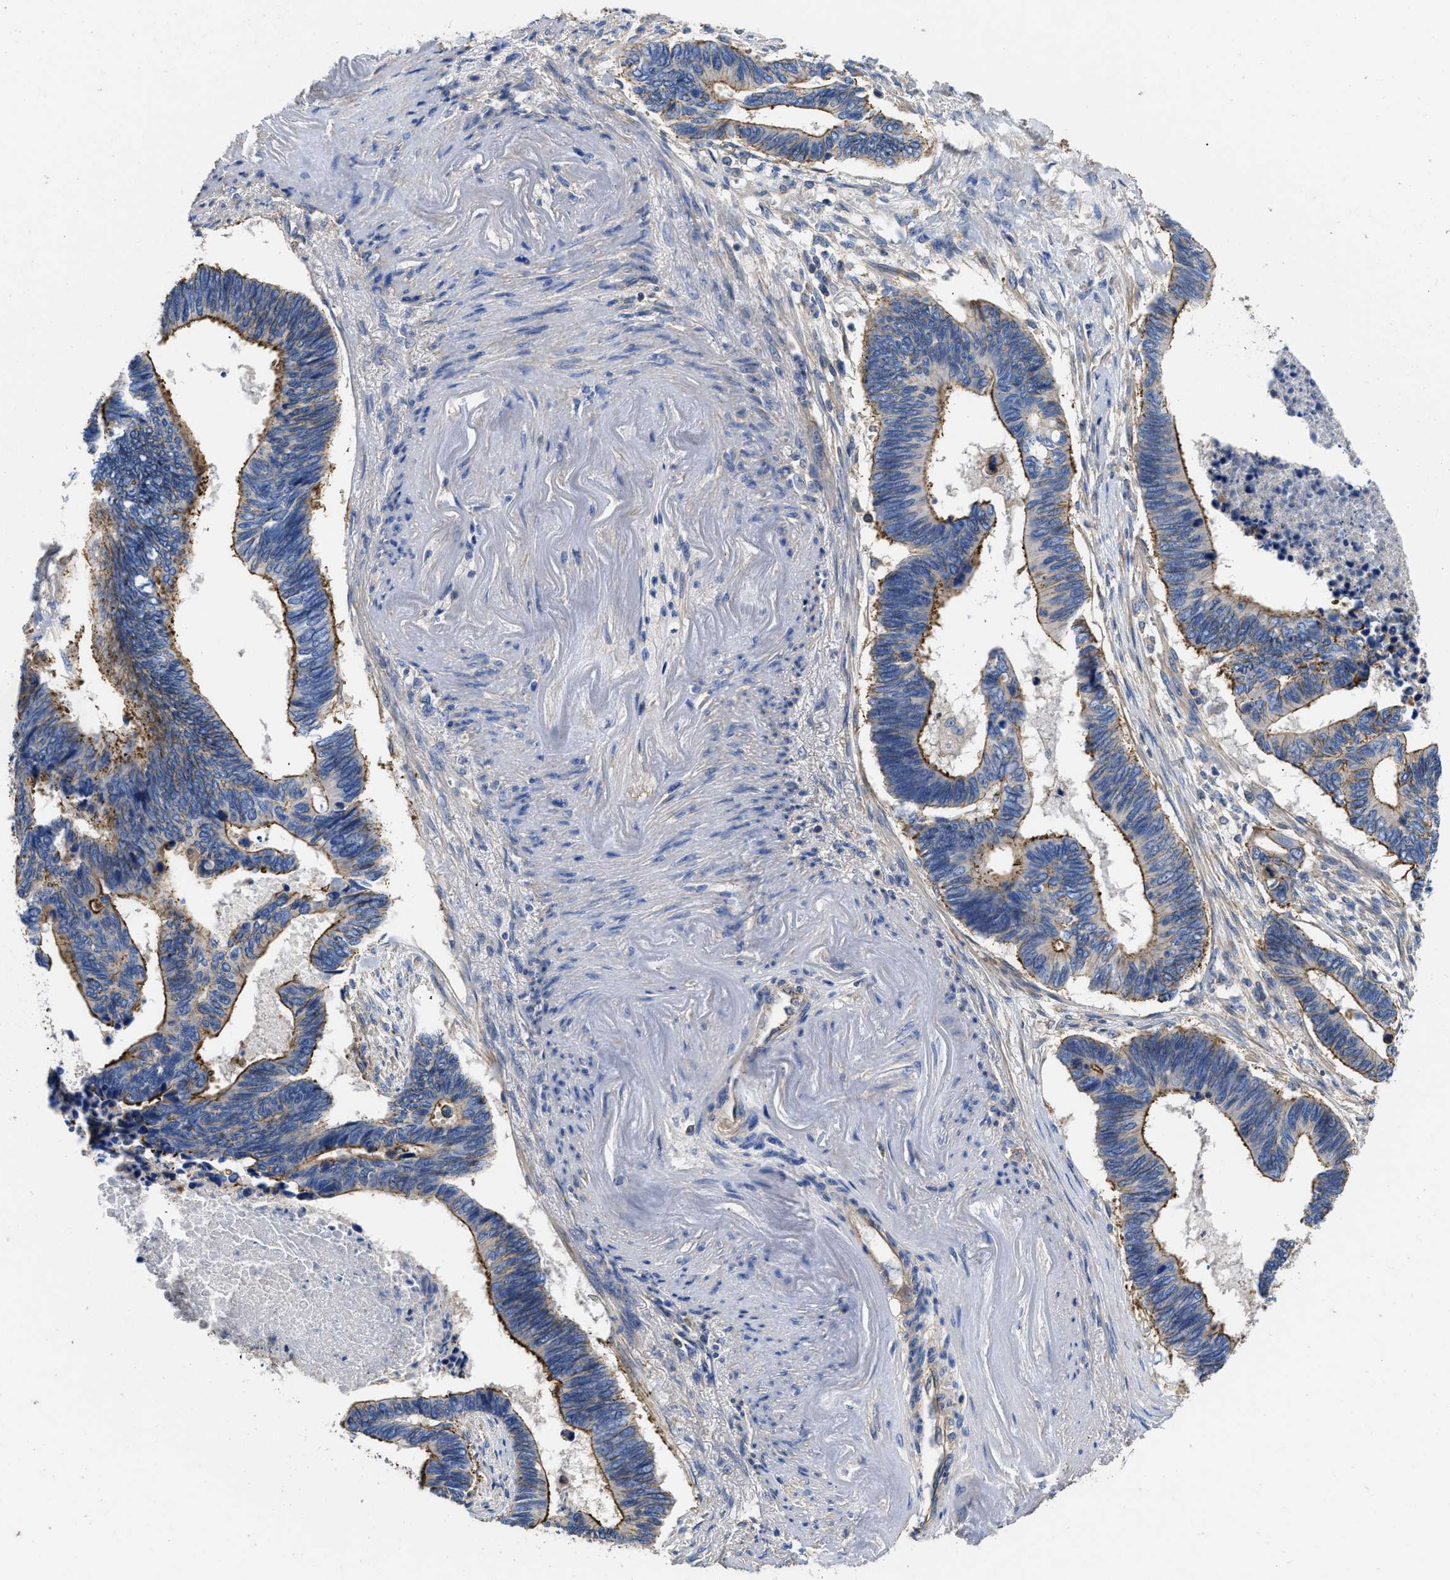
{"staining": {"intensity": "moderate", "quantity": "25%-75%", "location": "cytoplasmic/membranous"}, "tissue": "pancreatic cancer", "cell_type": "Tumor cells", "image_type": "cancer", "snomed": [{"axis": "morphology", "description": "Adenocarcinoma, NOS"}, {"axis": "topography", "description": "Pancreas"}], "caption": "IHC histopathology image of neoplastic tissue: human adenocarcinoma (pancreatic) stained using IHC shows medium levels of moderate protein expression localized specifically in the cytoplasmic/membranous of tumor cells, appearing as a cytoplasmic/membranous brown color.", "gene": "USP4", "patient": {"sex": "female", "age": 70}}